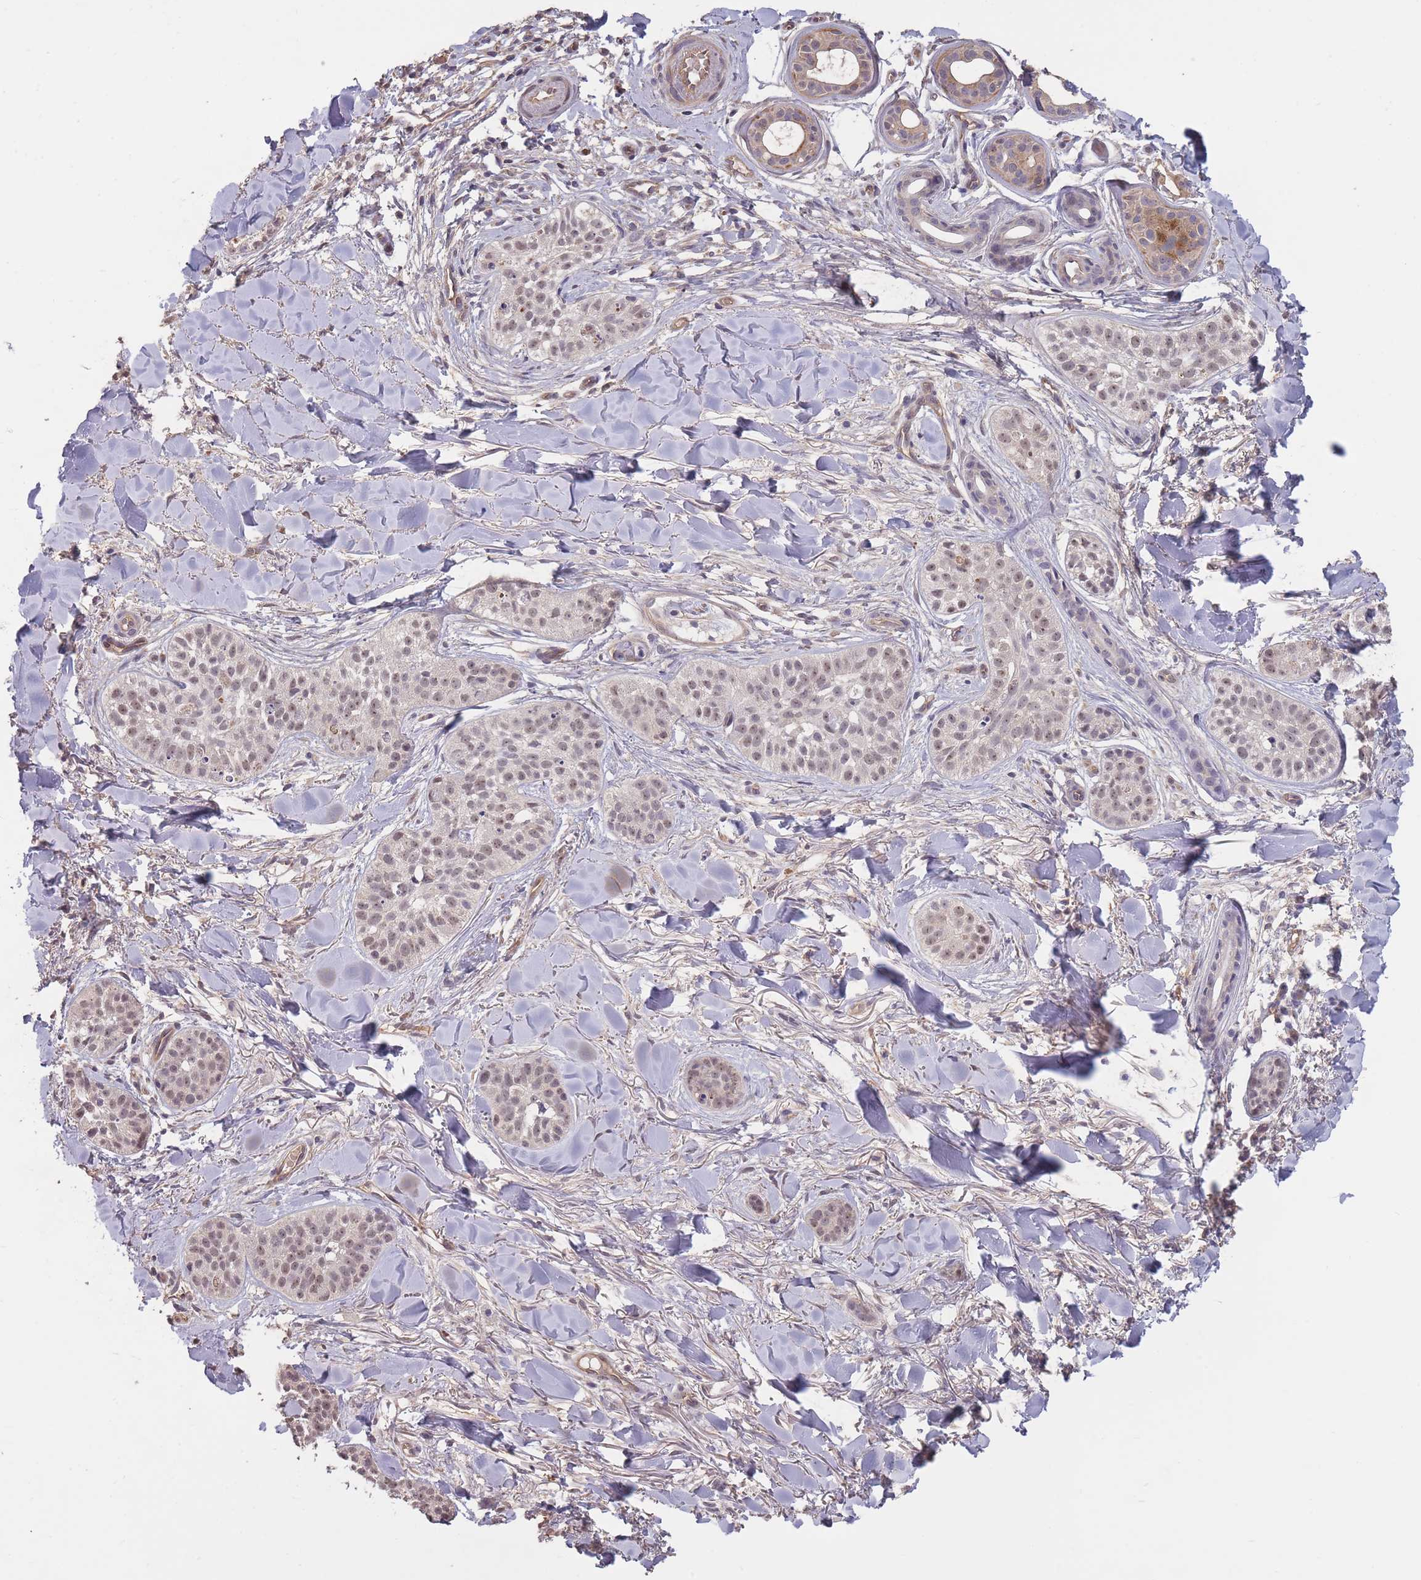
{"staining": {"intensity": "weak", "quantity": "25%-75%", "location": "nuclear"}, "tissue": "skin cancer", "cell_type": "Tumor cells", "image_type": "cancer", "snomed": [{"axis": "morphology", "description": "Basal cell carcinoma"}, {"axis": "topography", "description": "Skin"}], "caption": "Immunohistochemical staining of human basal cell carcinoma (skin) exhibits low levels of weak nuclear protein expression in about 25%-75% of tumor cells. (brown staining indicates protein expression, while blue staining denotes nuclei).", "gene": "KIAA1755", "patient": {"sex": "male", "age": 52}}